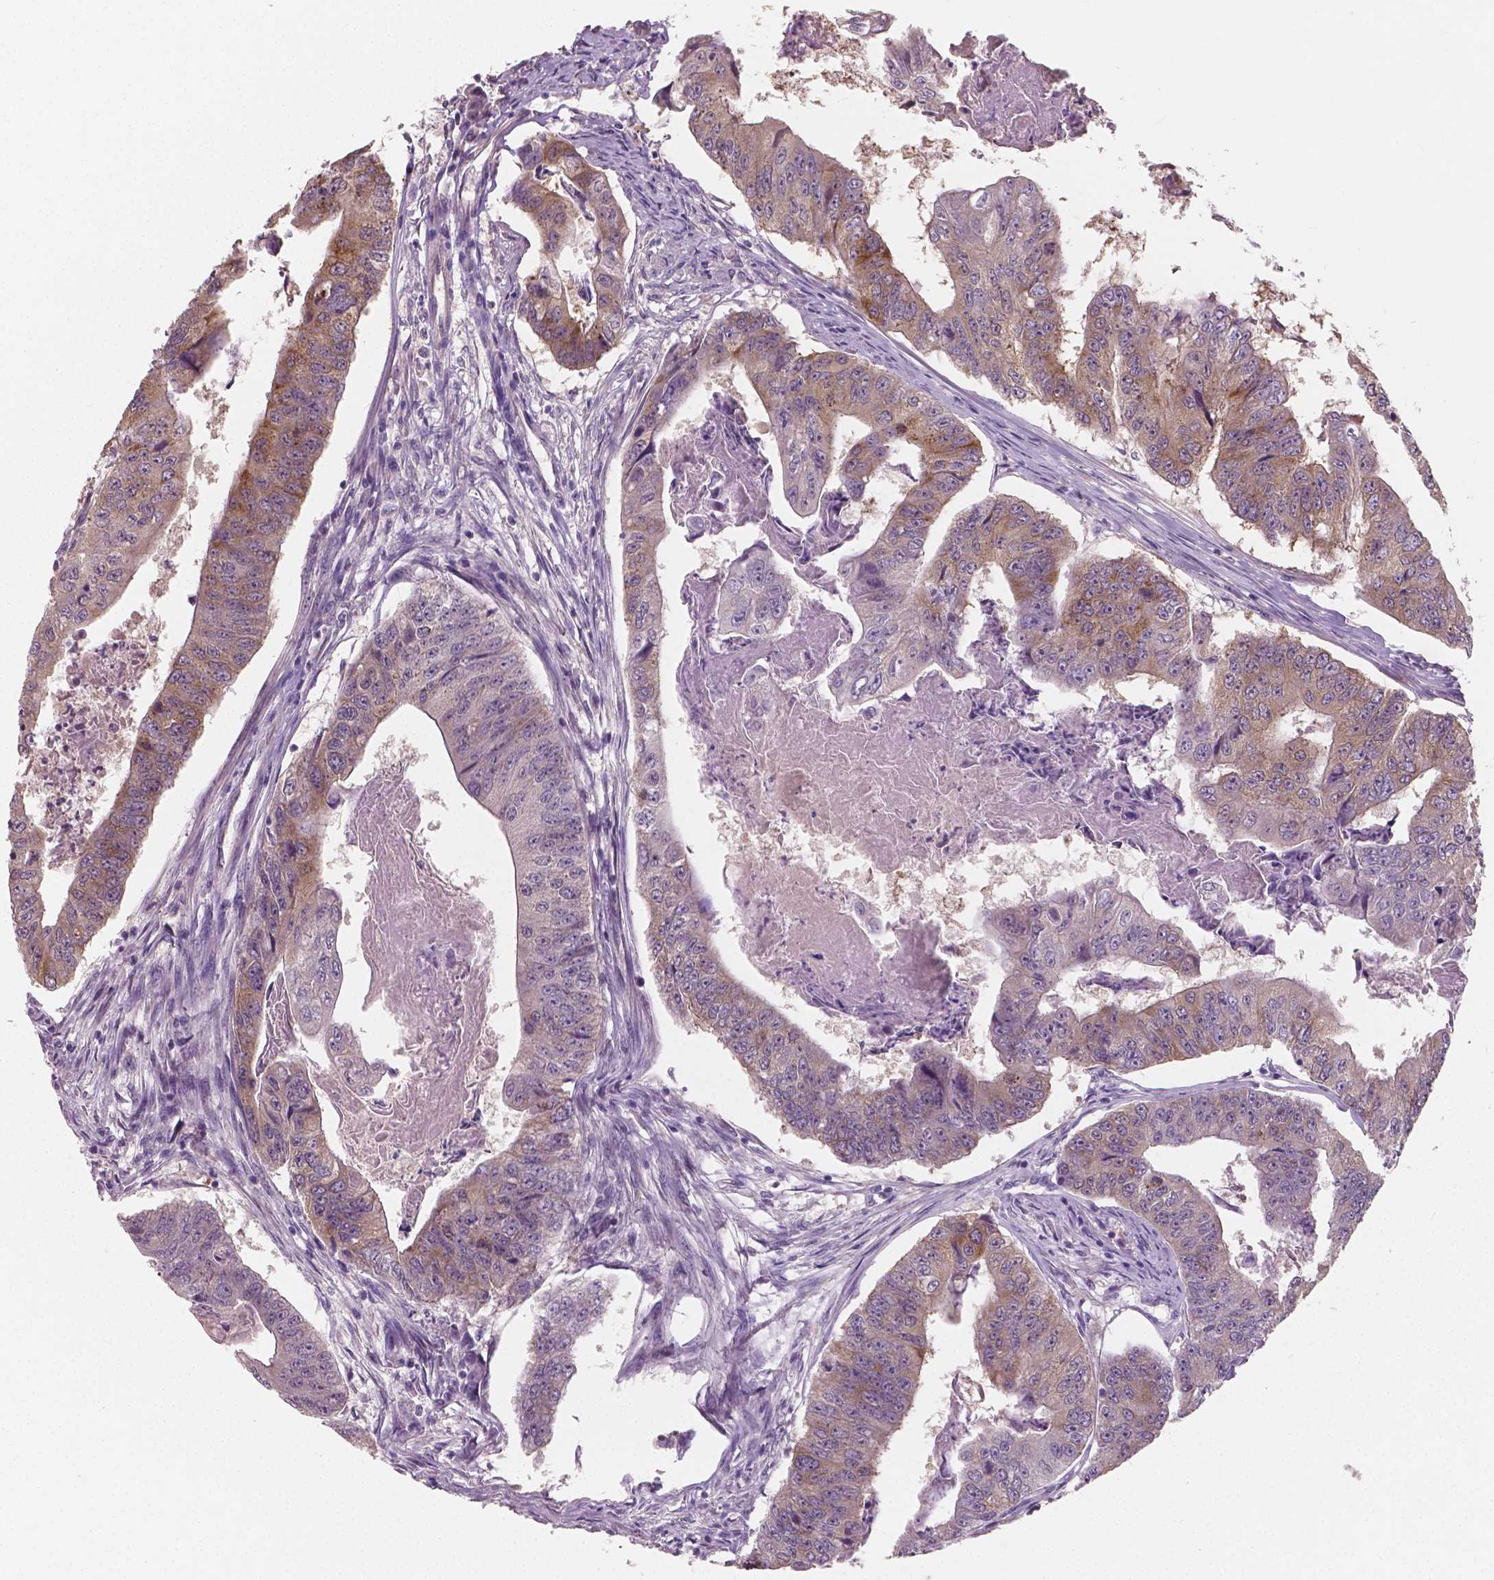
{"staining": {"intensity": "weak", "quantity": "25%-75%", "location": "cytoplasmic/membranous"}, "tissue": "colorectal cancer", "cell_type": "Tumor cells", "image_type": "cancer", "snomed": [{"axis": "morphology", "description": "Adenocarcinoma, NOS"}, {"axis": "topography", "description": "Colon"}], "caption": "The immunohistochemical stain highlights weak cytoplasmic/membranous expression in tumor cells of colorectal adenocarcinoma tissue.", "gene": "LSM14B", "patient": {"sex": "female", "age": 67}}